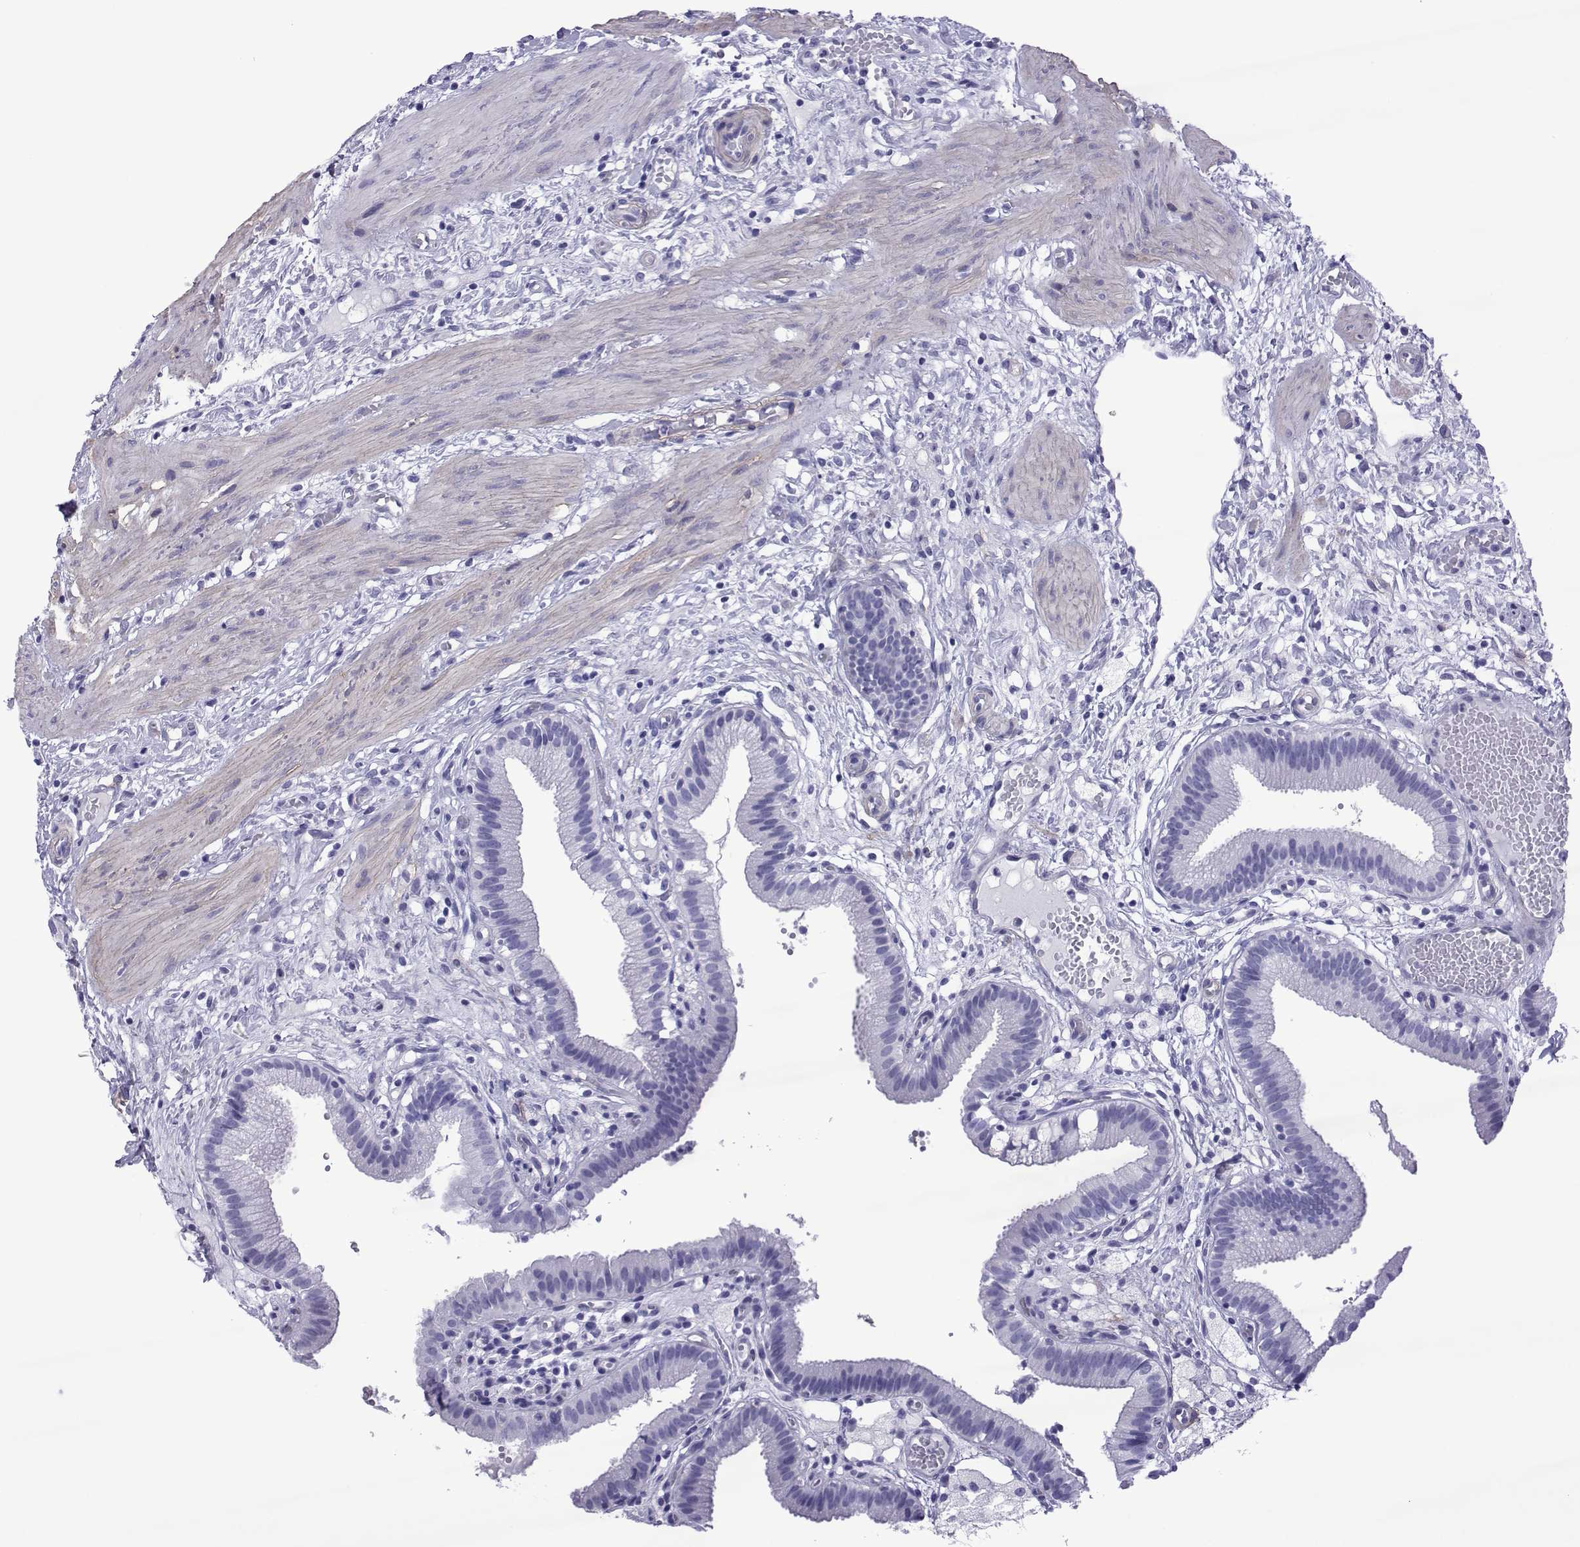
{"staining": {"intensity": "negative", "quantity": "none", "location": "none"}, "tissue": "gallbladder", "cell_type": "Glandular cells", "image_type": "normal", "snomed": [{"axis": "morphology", "description": "Normal tissue, NOS"}, {"axis": "topography", "description": "Gallbladder"}], "caption": "Immunohistochemistry photomicrograph of benign gallbladder stained for a protein (brown), which shows no staining in glandular cells.", "gene": "SPANXA1", "patient": {"sex": "female", "age": 24}}